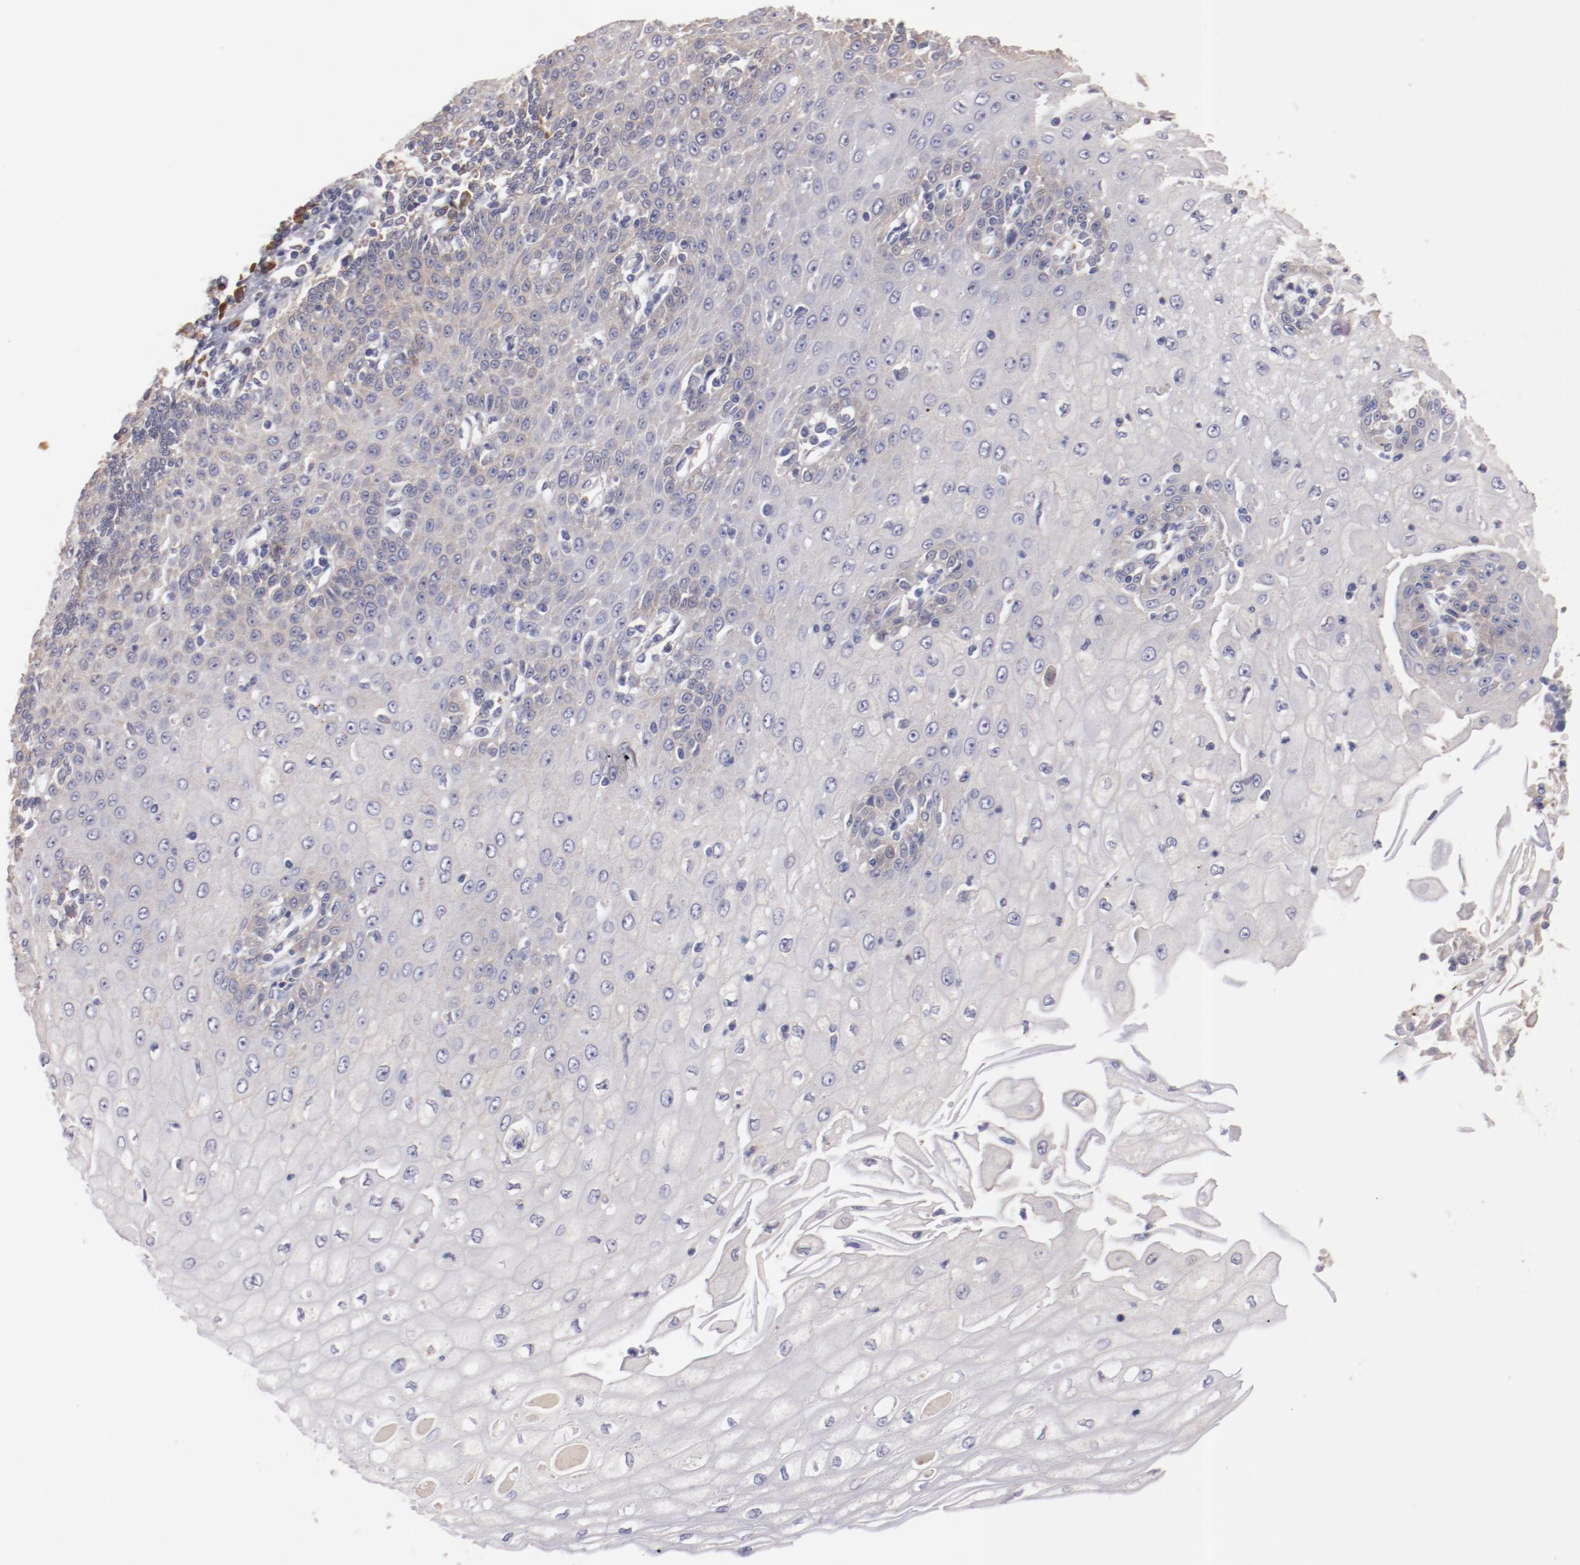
{"staining": {"intensity": "weak", "quantity": "25%-75%", "location": "cytoplasmic/membranous"}, "tissue": "esophagus", "cell_type": "Squamous epithelial cells", "image_type": "normal", "snomed": [{"axis": "morphology", "description": "Normal tissue, NOS"}, {"axis": "topography", "description": "Esophagus"}], "caption": "Immunohistochemistry (DAB) staining of benign human esophagus reveals weak cytoplasmic/membranous protein expression in approximately 25%-75% of squamous epithelial cells.", "gene": "ENTPD5", "patient": {"sex": "male", "age": 65}}